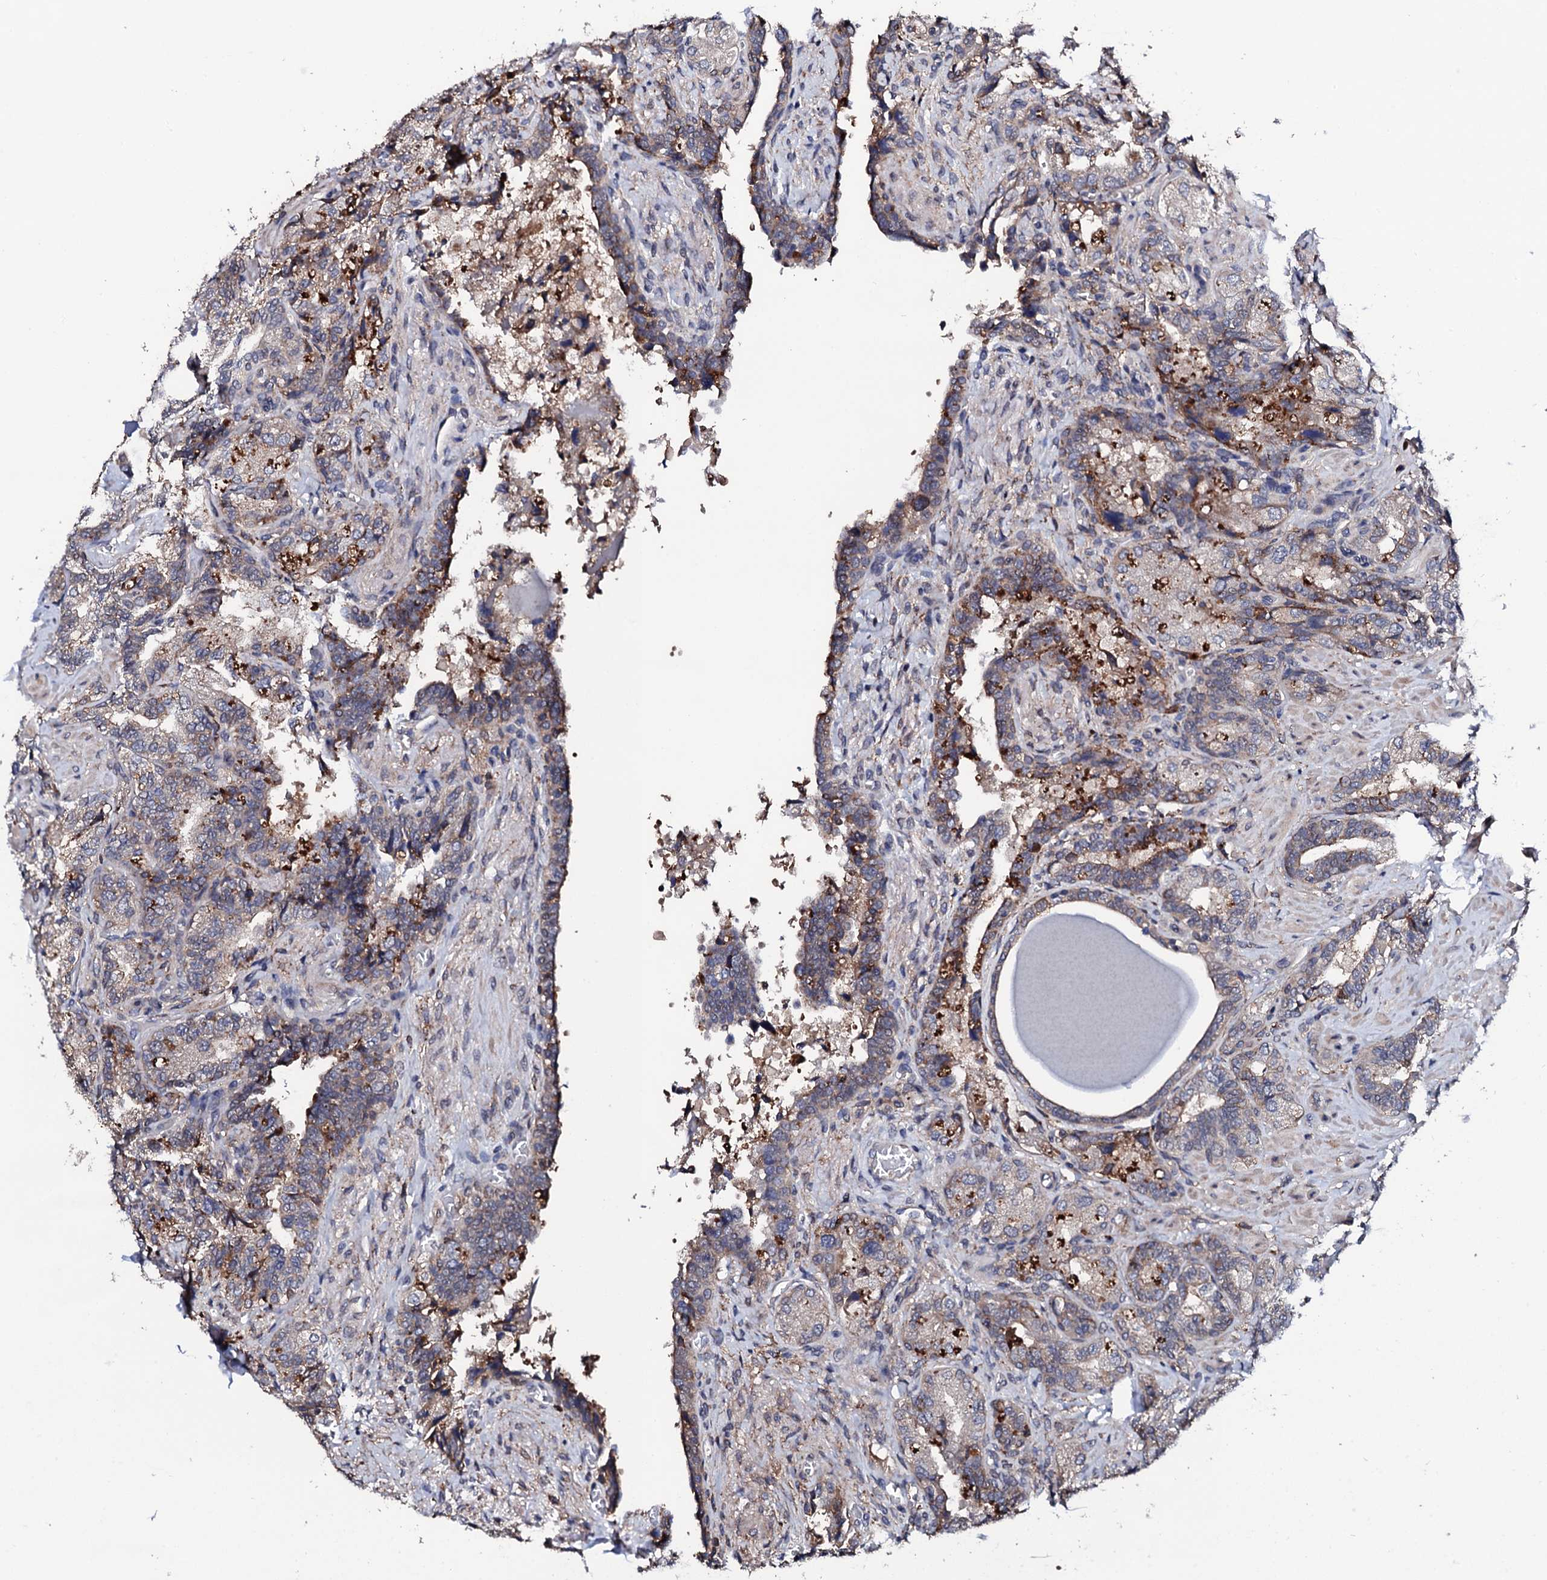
{"staining": {"intensity": "weak", "quantity": "<25%", "location": "cytoplasmic/membranous"}, "tissue": "seminal vesicle", "cell_type": "Glandular cells", "image_type": "normal", "snomed": [{"axis": "morphology", "description": "Normal tissue, NOS"}, {"axis": "topography", "description": "Prostate and seminal vesicle, NOS"}, {"axis": "topography", "description": "Prostate"}, {"axis": "topography", "description": "Seminal veicle"}], "caption": "Immunohistochemical staining of normal human seminal vesicle exhibits no significant staining in glandular cells.", "gene": "EDC3", "patient": {"sex": "male", "age": 67}}